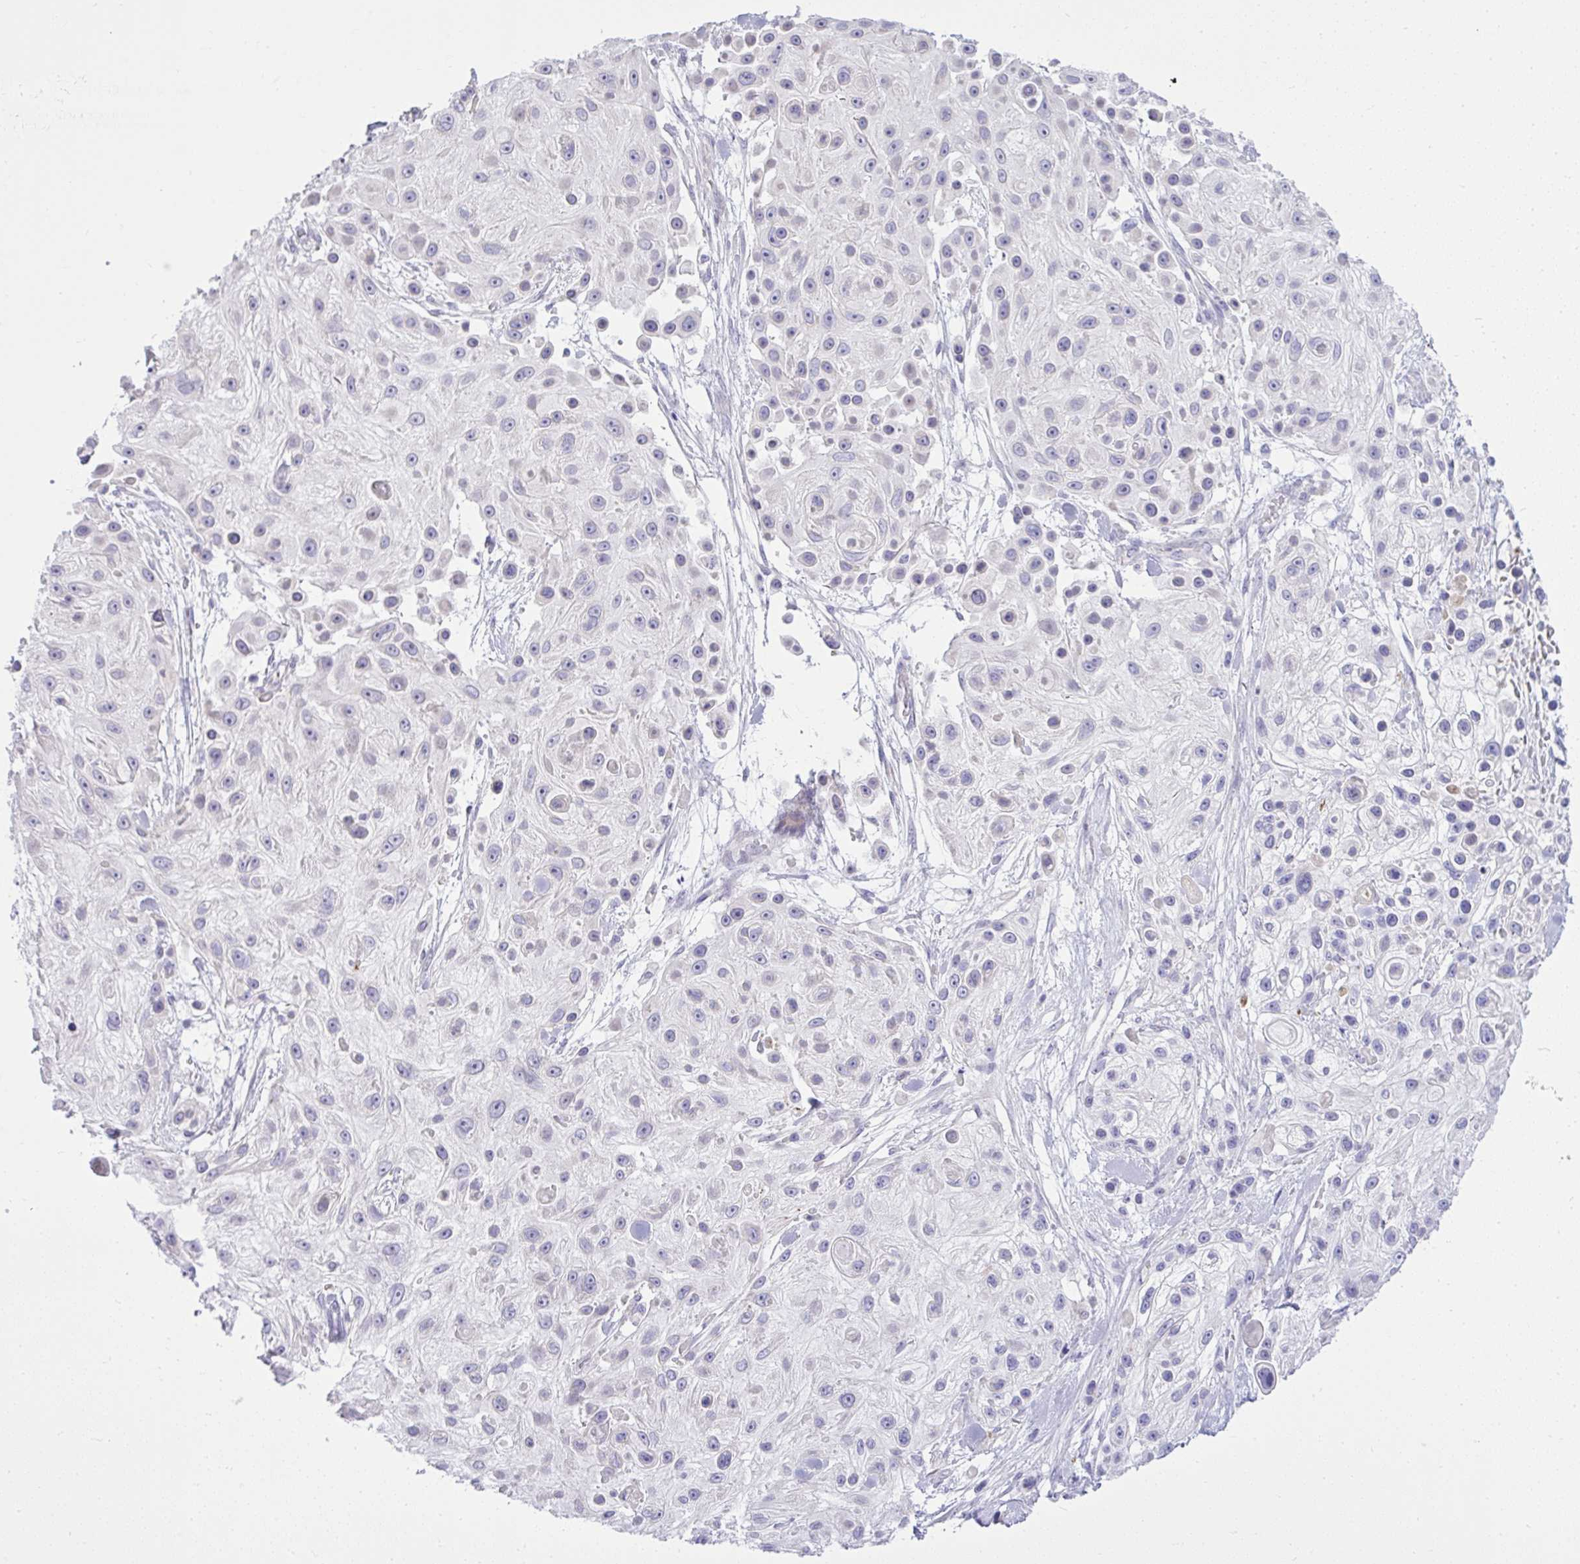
{"staining": {"intensity": "negative", "quantity": "none", "location": "none"}, "tissue": "skin cancer", "cell_type": "Tumor cells", "image_type": "cancer", "snomed": [{"axis": "morphology", "description": "Squamous cell carcinoma, NOS"}, {"axis": "topography", "description": "Skin"}], "caption": "This image is of skin squamous cell carcinoma stained with immunohistochemistry to label a protein in brown with the nuclei are counter-stained blue. There is no expression in tumor cells.", "gene": "SPAG1", "patient": {"sex": "male", "age": 67}}